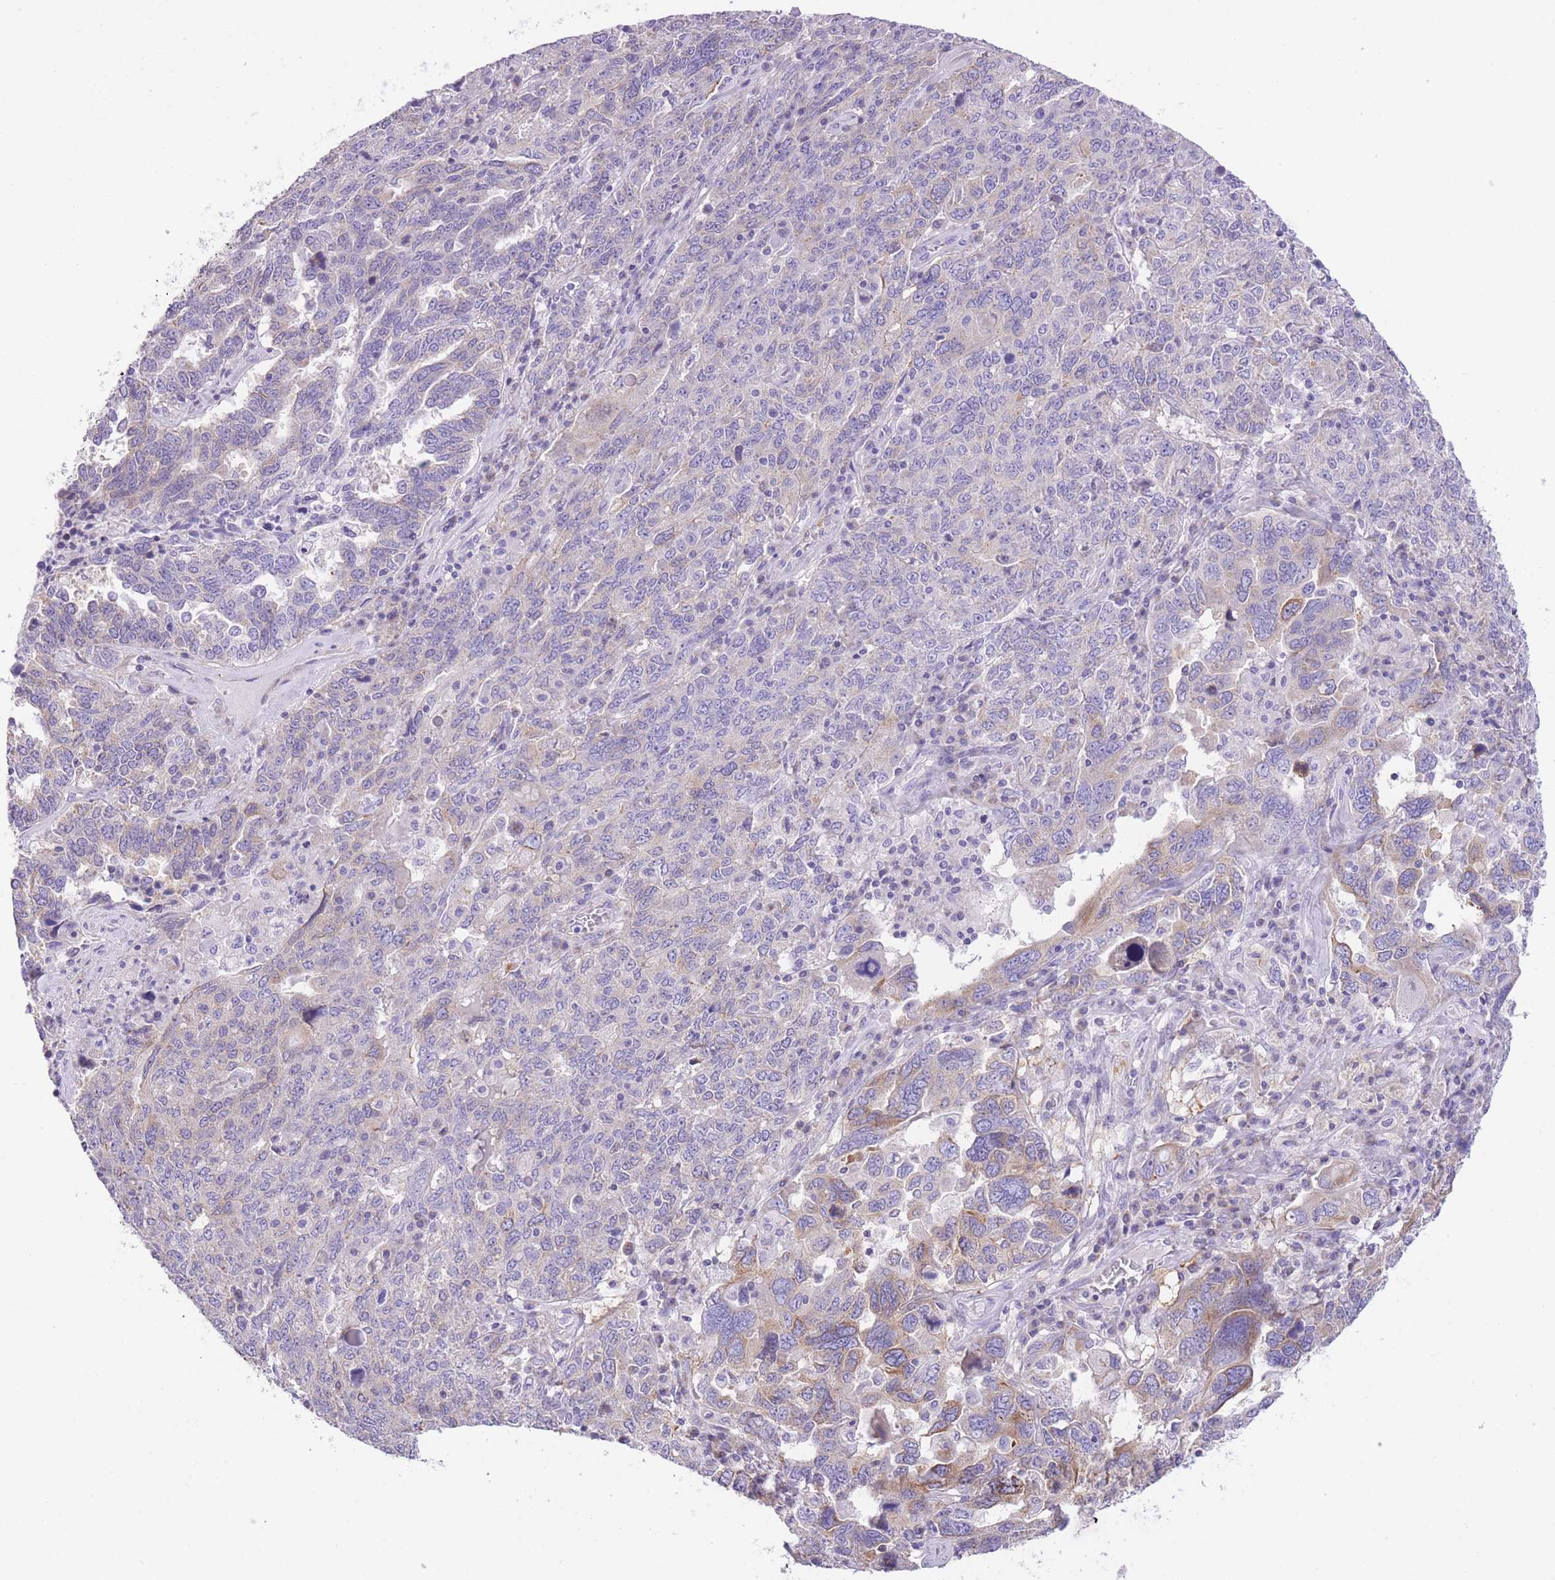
{"staining": {"intensity": "moderate", "quantity": "<25%", "location": "cytoplasmic/membranous"}, "tissue": "ovarian cancer", "cell_type": "Tumor cells", "image_type": "cancer", "snomed": [{"axis": "morphology", "description": "Carcinoma, endometroid"}, {"axis": "topography", "description": "Ovary"}], "caption": "Endometroid carcinoma (ovarian) stained for a protein (brown) shows moderate cytoplasmic/membranous positive positivity in about <25% of tumor cells.", "gene": "RHOU", "patient": {"sex": "female", "age": 62}}